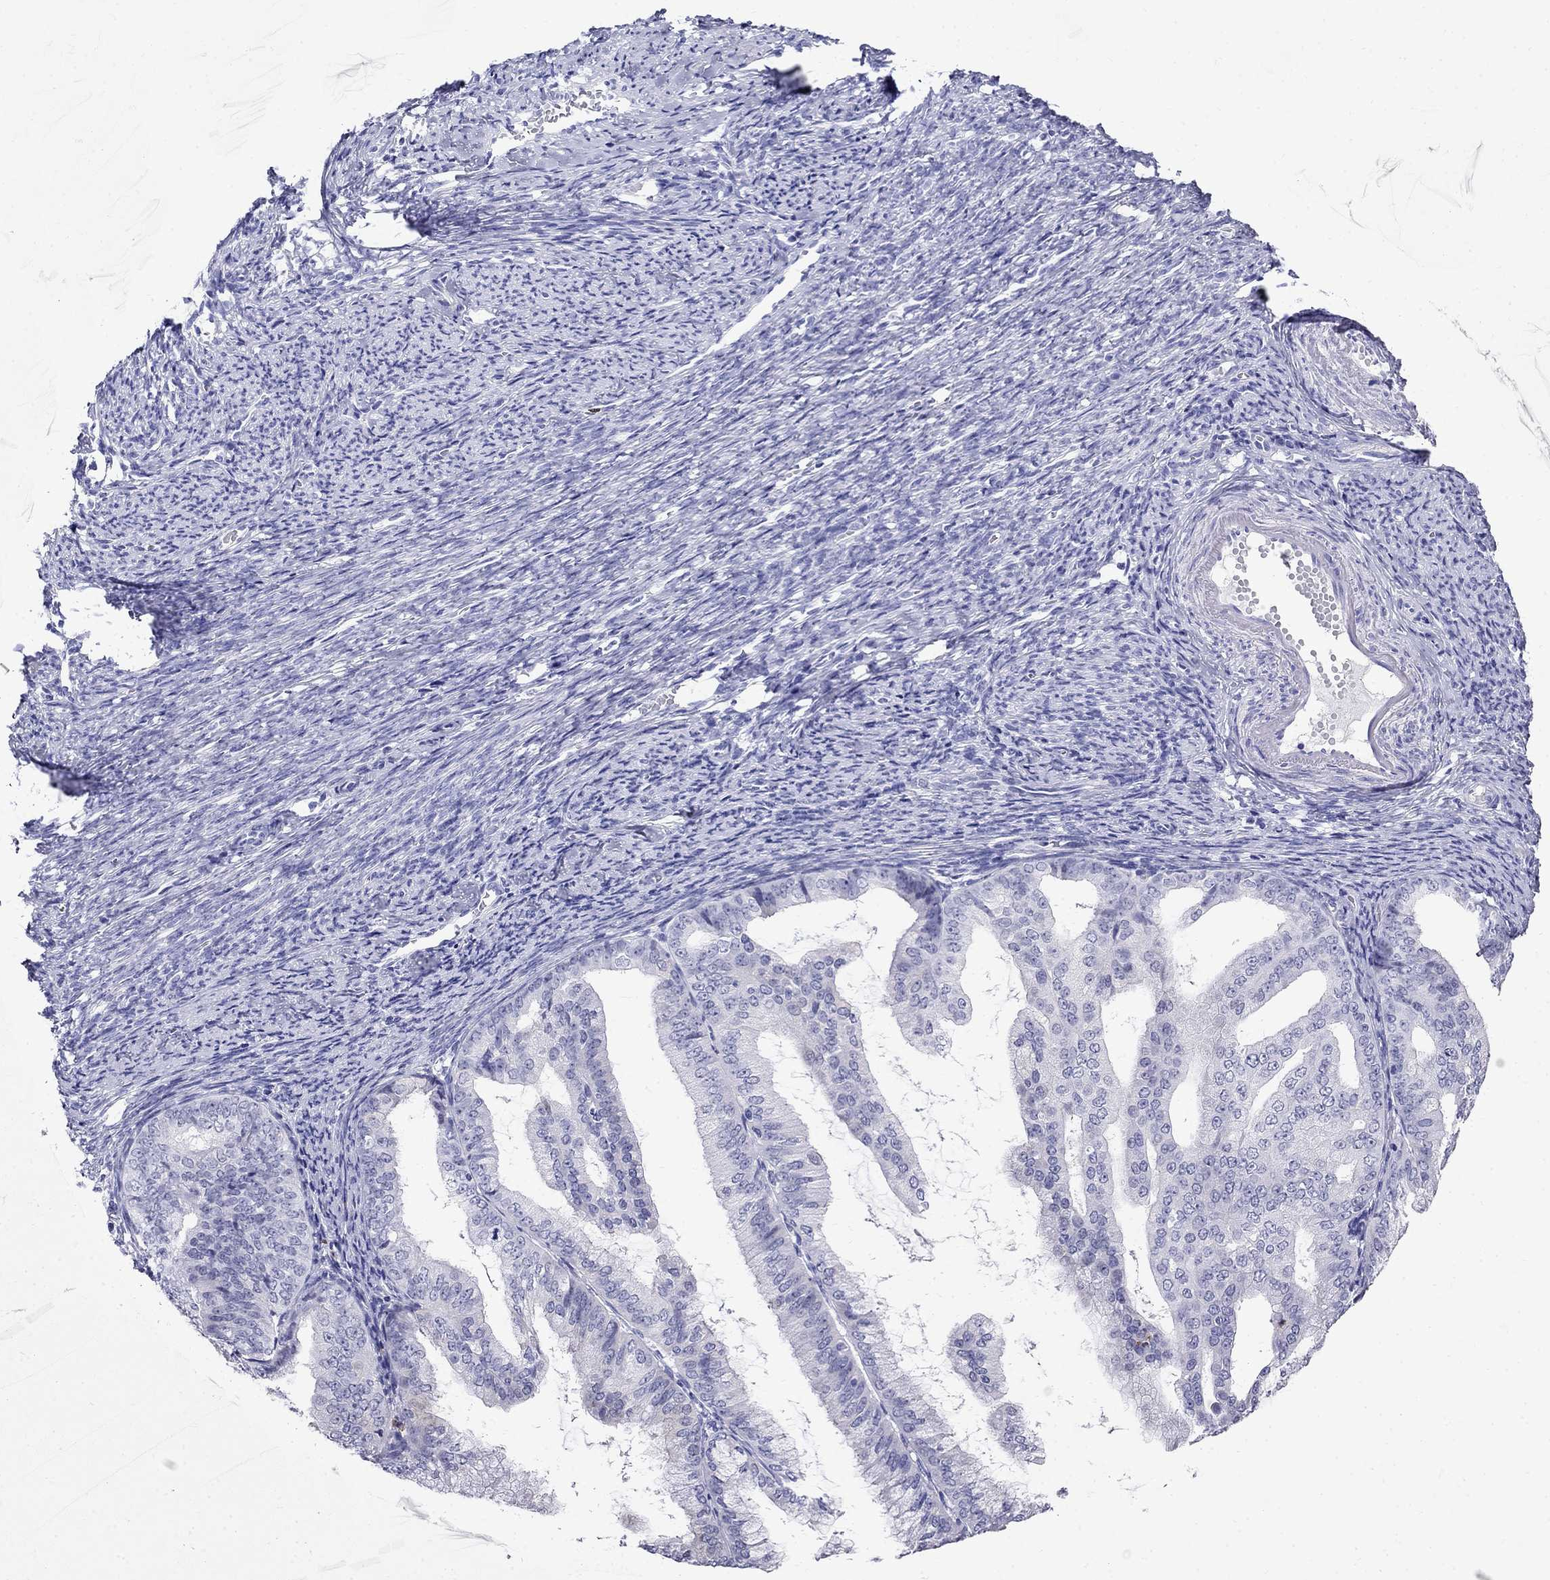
{"staining": {"intensity": "negative", "quantity": "none", "location": "none"}, "tissue": "endometrial cancer", "cell_type": "Tumor cells", "image_type": "cancer", "snomed": [{"axis": "morphology", "description": "Adenocarcinoma, NOS"}, {"axis": "topography", "description": "Endometrium"}], "caption": "Tumor cells are negative for brown protein staining in endometrial adenocarcinoma. (Stains: DAB (3,3'-diaminobenzidine) immunohistochemistry (IHC) with hematoxylin counter stain, Microscopy: brightfield microscopy at high magnification).", "gene": "PPP1R36", "patient": {"sex": "female", "age": 63}}